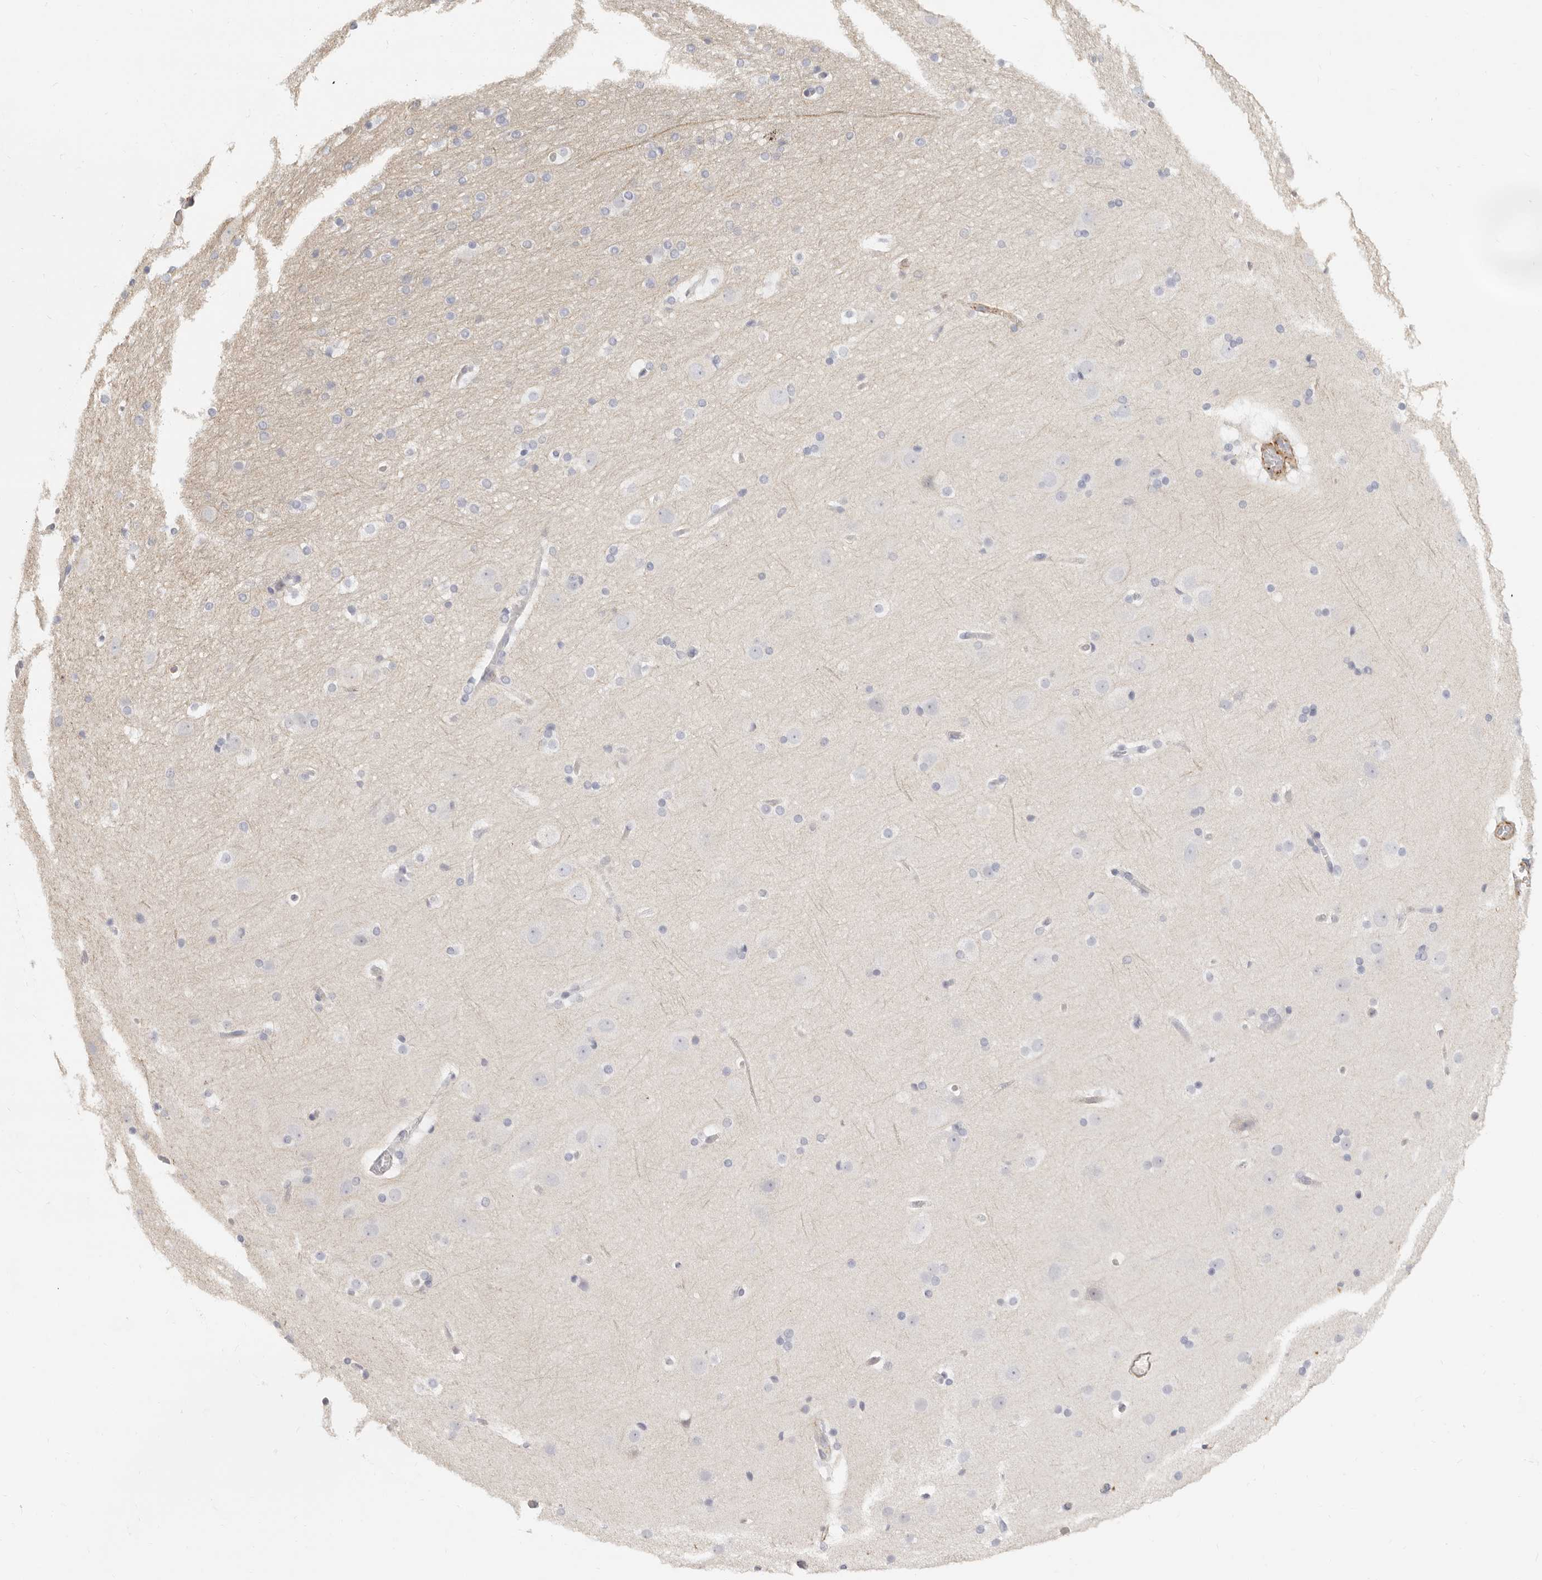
{"staining": {"intensity": "negative", "quantity": "none", "location": "none"}, "tissue": "cerebral cortex", "cell_type": "Endothelial cells", "image_type": "normal", "snomed": [{"axis": "morphology", "description": "Normal tissue, NOS"}, {"axis": "topography", "description": "Cerebral cortex"}], "caption": "The immunohistochemistry histopathology image has no significant staining in endothelial cells of cerebral cortex.", "gene": "NIBAN1", "patient": {"sex": "male", "age": 57}}